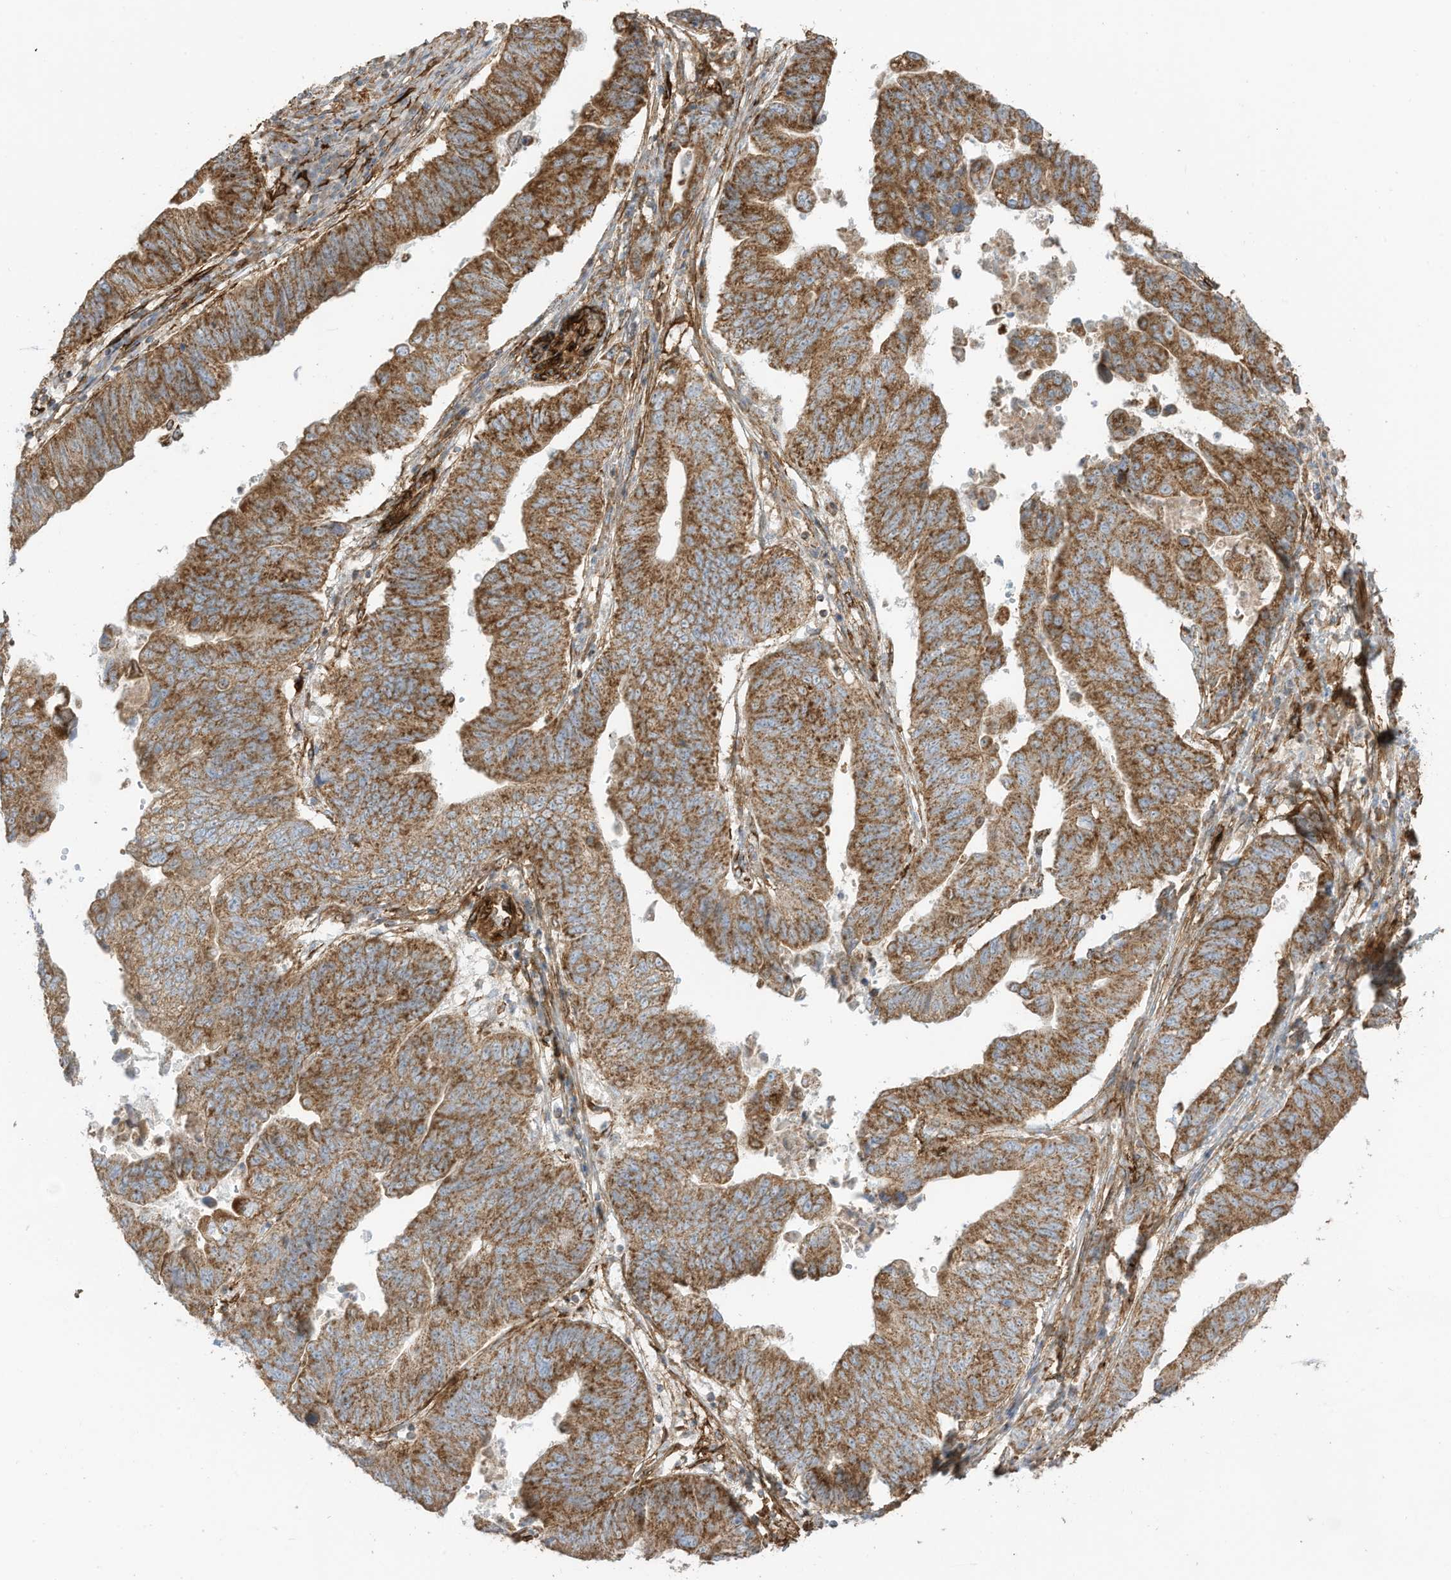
{"staining": {"intensity": "moderate", "quantity": ">75%", "location": "cytoplasmic/membranous"}, "tissue": "stomach cancer", "cell_type": "Tumor cells", "image_type": "cancer", "snomed": [{"axis": "morphology", "description": "Adenocarcinoma, NOS"}, {"axis": "topography", "description": "Stomach"}], "caption": "Tumor cells show moderate cytoplasmic/membranous staining in about >75% of cells in stomach cancer.", "gene": "ABCB7", "patient": {"sex": "male", "age": 59}}